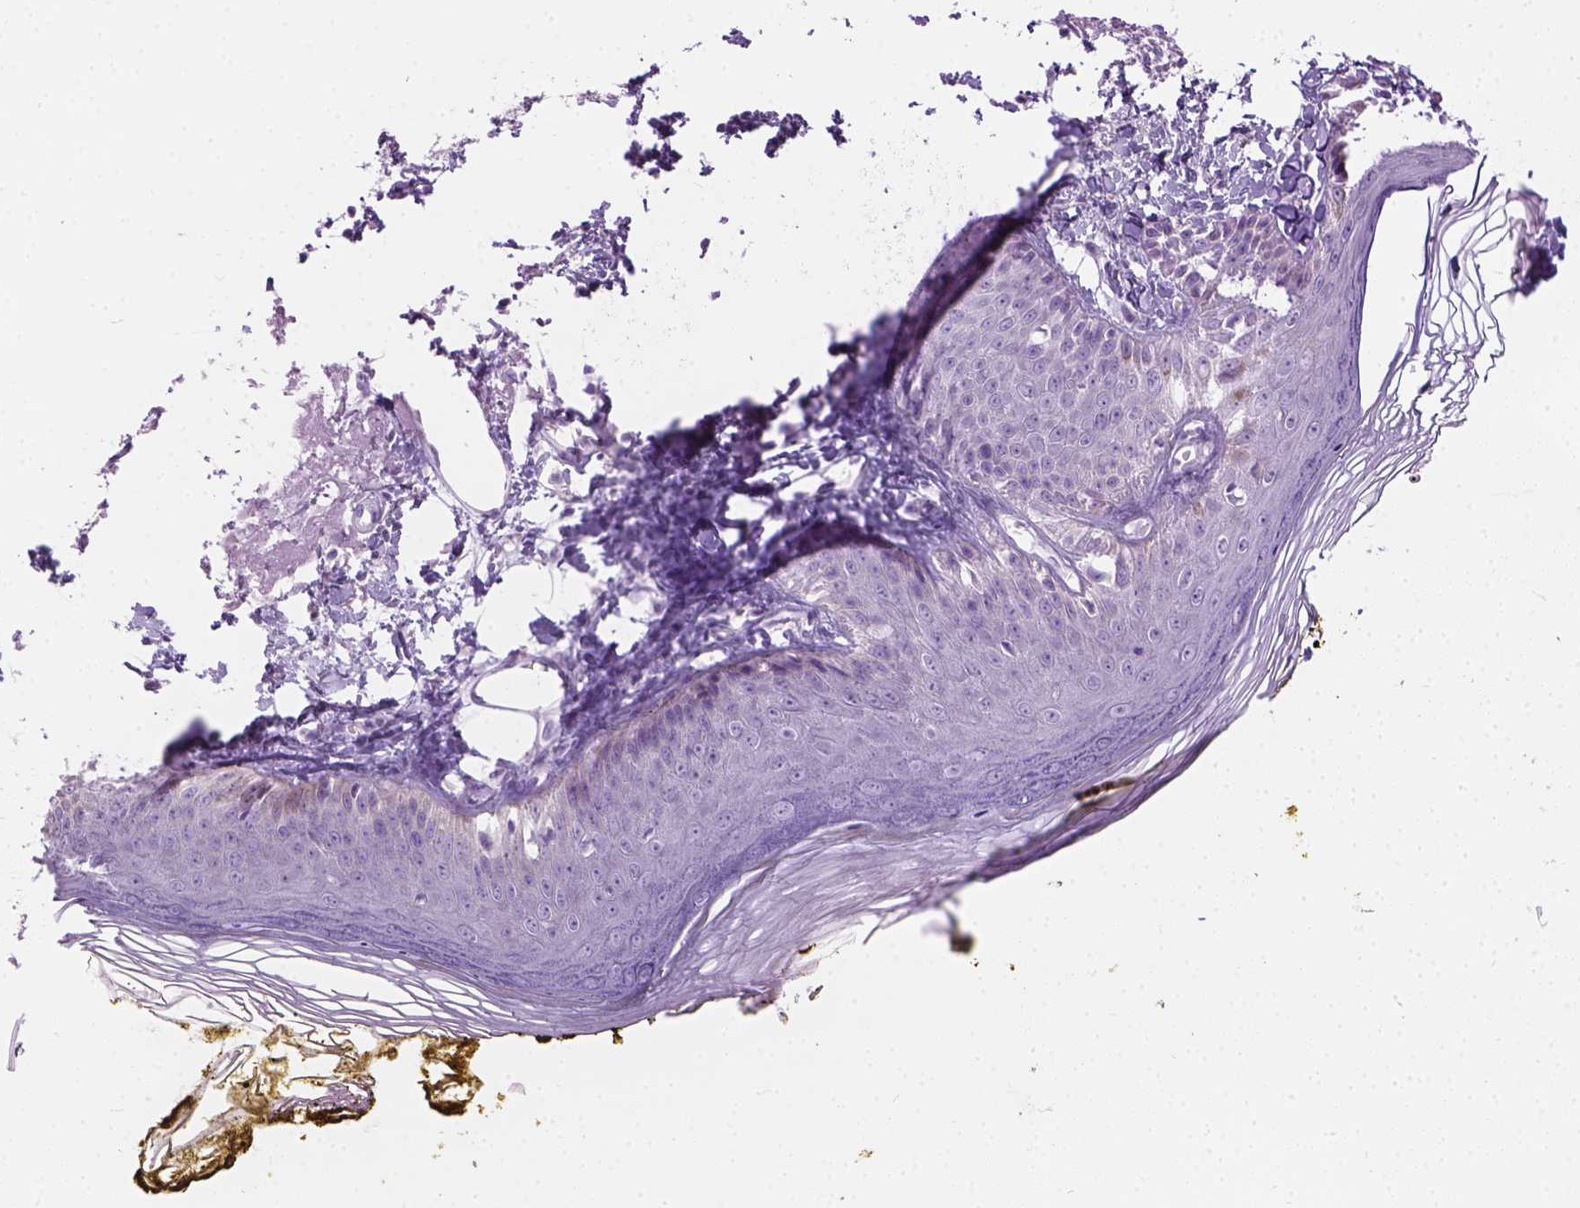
{"staining": {"intensity": "negative", "quantity": "none", "location": "none"}, "tissue": "skin", "cell_type": "Fibroblasts", "image_type": "normal", "snomed": [{"axis": "morphology", "description": "Normal tissue, NOS"}, {"axis": "topography", "description": "Skin"}], "caption": "Fibroblasts are negative for protein expression in benign human skin. (DAB IHC visualized using brightfield microscopy, high magnification).", "gene": "TMEM38A", "patient": {"sex": "male", "age": 76}}